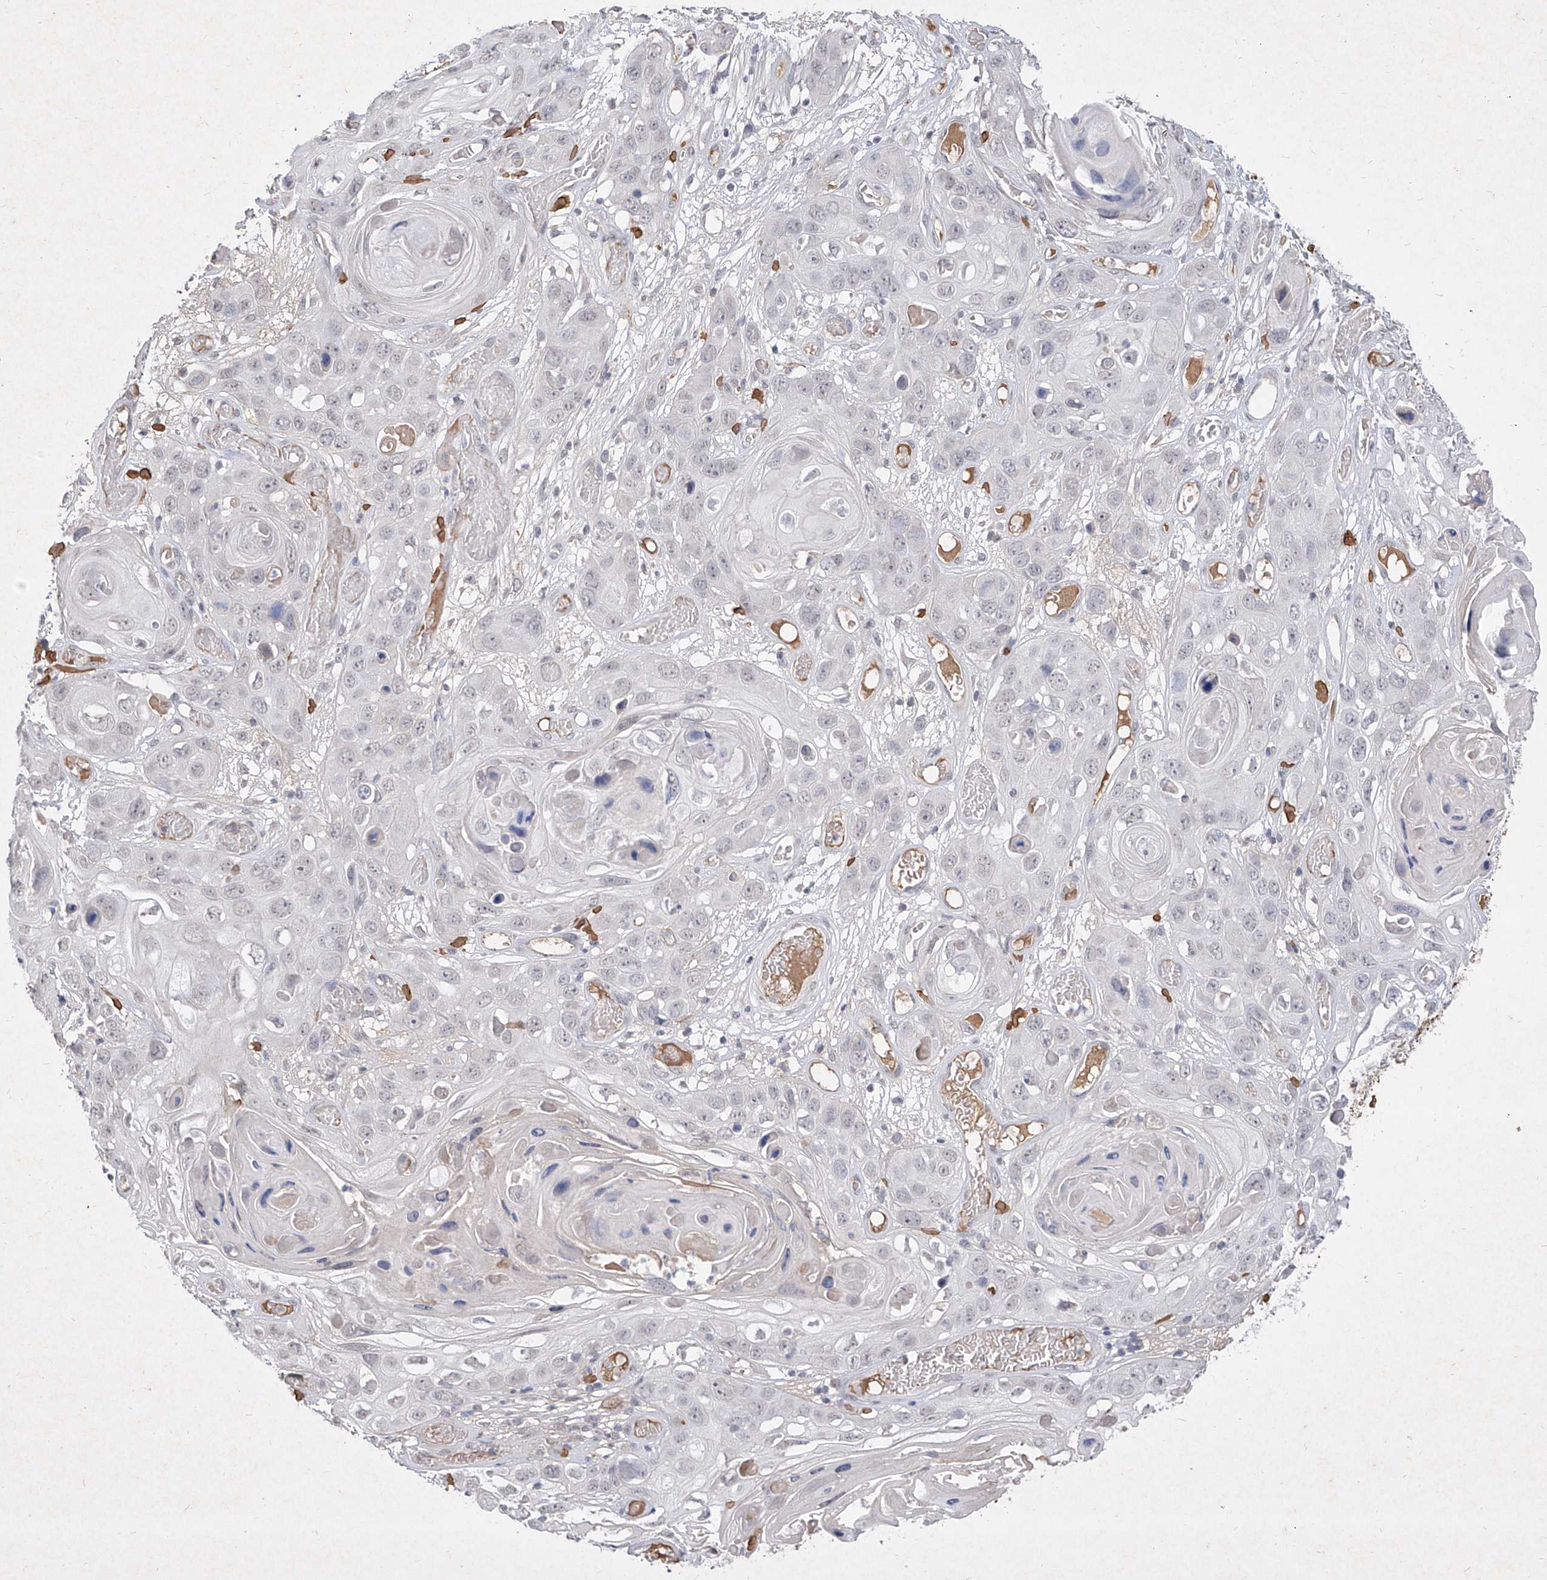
{"staining": {"intensity": "negative", "quantity": "none", "location": "none"}, "tissue": "skin cancer", "cell_type": "Tumor cells", "image_type": "cancer", "snomed": [{"axis": "morphology", "description": "Squamous cell carcinoma, NOS"}, {"axis": "topography", "description": "Skin"}], "caption": "Protein analysis of skin cancer displays no significant staining in tumor cells. Brightfield microscopy of IHC stained with DAB (3,3'-diaminobenzidine) (brown) and hematoxylin (blue), captured at high magnification.", "gene": "C4A", "patient": {"sex": "male", "age": 55}}